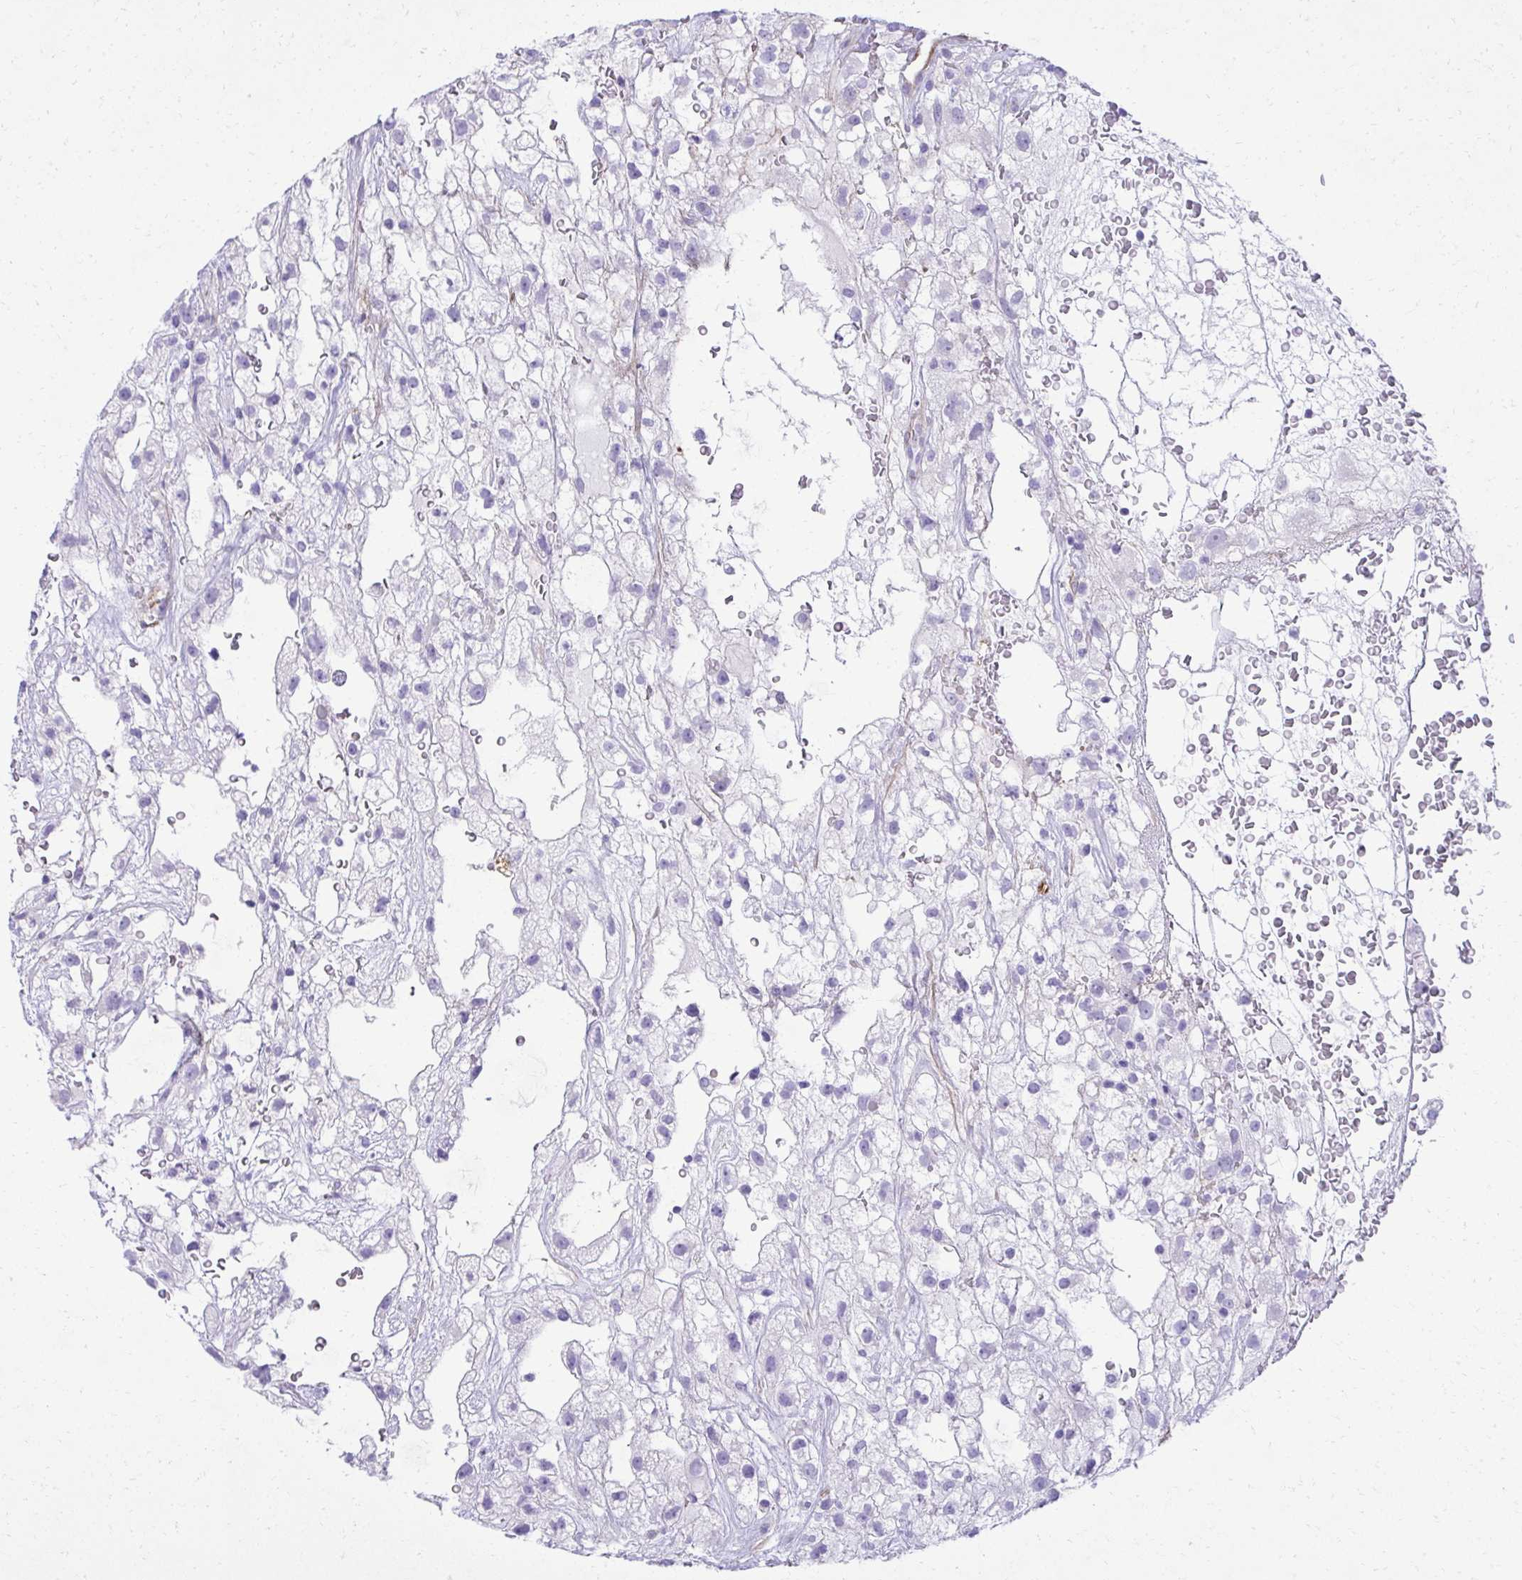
{"staining": {"intensity": "negative", "quantity": "none", "location": "none"}, "tissue": "renal cancer", "cell_type": "Tumor cells", "image_type": "cancer", "snomed": [{"axis": "morphology", "description": "Adenocarcinoma, NOS"}, {"axis": "topography", "description": "Kidney"}], "caption": "DAB (3,3'-diaminobenzidine) immunohistochemical staining of human renal adenocarcinoma reveals no significant positivity in tumor cells. Nuclei are stained in blue.", "gene": "PITPNM3", "patient": {"sex": "male", "age": 59}}